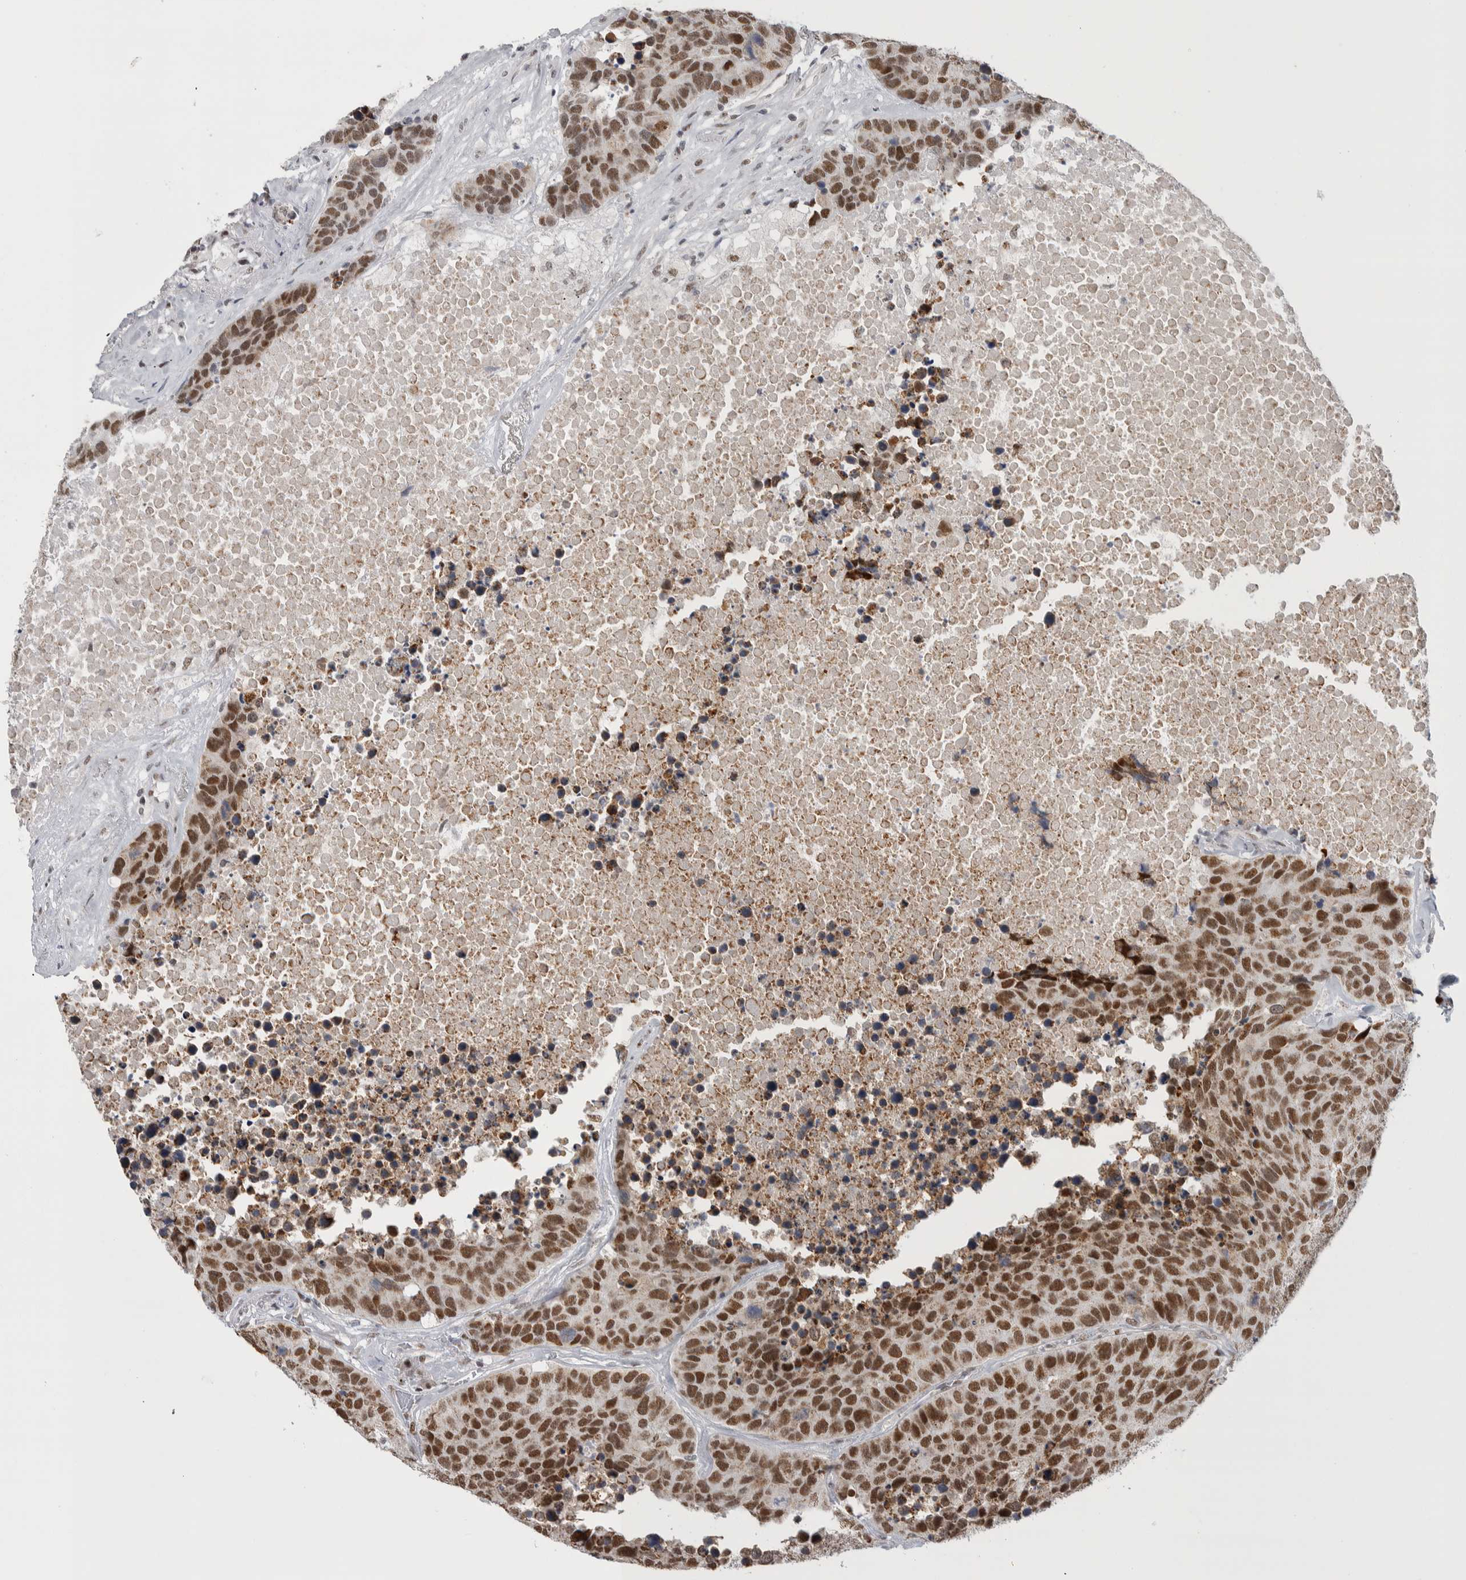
{"staining": {"intensity": "strong", "quantity": ">75%", "location": "nuclear"}, "tissue": "carcinoid", "cell_type": "Tumor cells", "image_type": "cancer", "snomed": [{"axis": "morphology", "description": "Carcinoid, malignant, NOS"}, {"axis": "topography", "description": "Lung"}], "caption": "Protein staining shows strong nuclear staining in approximately >75% of tumor cells in carcinoid.", "gene": "HEXIM2", "patient": {"sex": "male", "age": 60}}